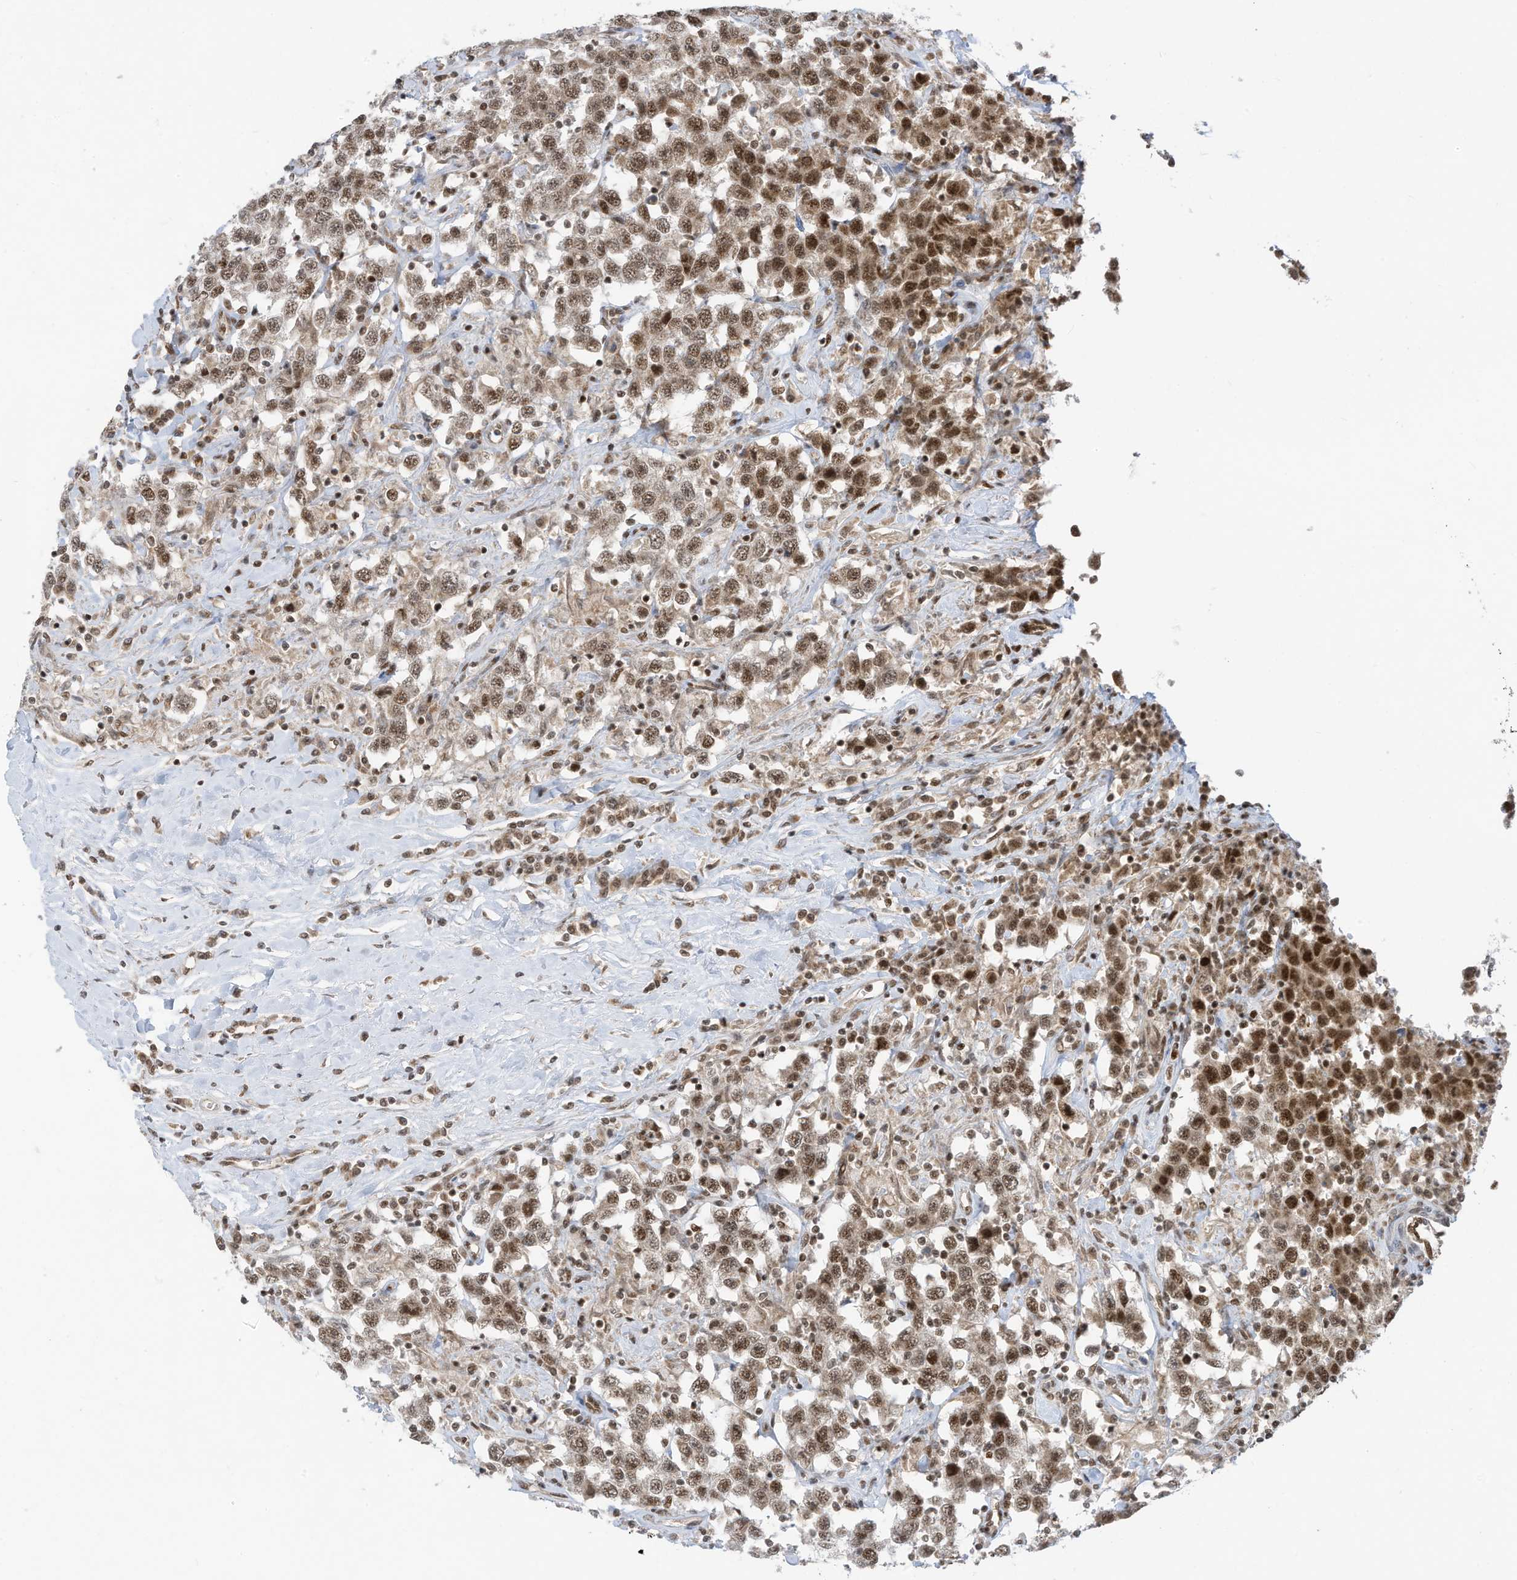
{"staining": {"intensity": "moderate", "quantity": ">75%", "location": "nuclear"}, "tissue": "testis cancer", "cell_type": "Tumor cells", "image_type": "cancer", "snomed": [{"axis": "morphology", "description": "Seminoma, NOS"}, {"axis": "topography", "description": "Testis"}], "caption": "A brown stain highlights moderate nuclear staining of a protein in testis cancer tumor cells.", "gene": "AURKAIP1", "patient": {"sex": "male", "age": 41}}